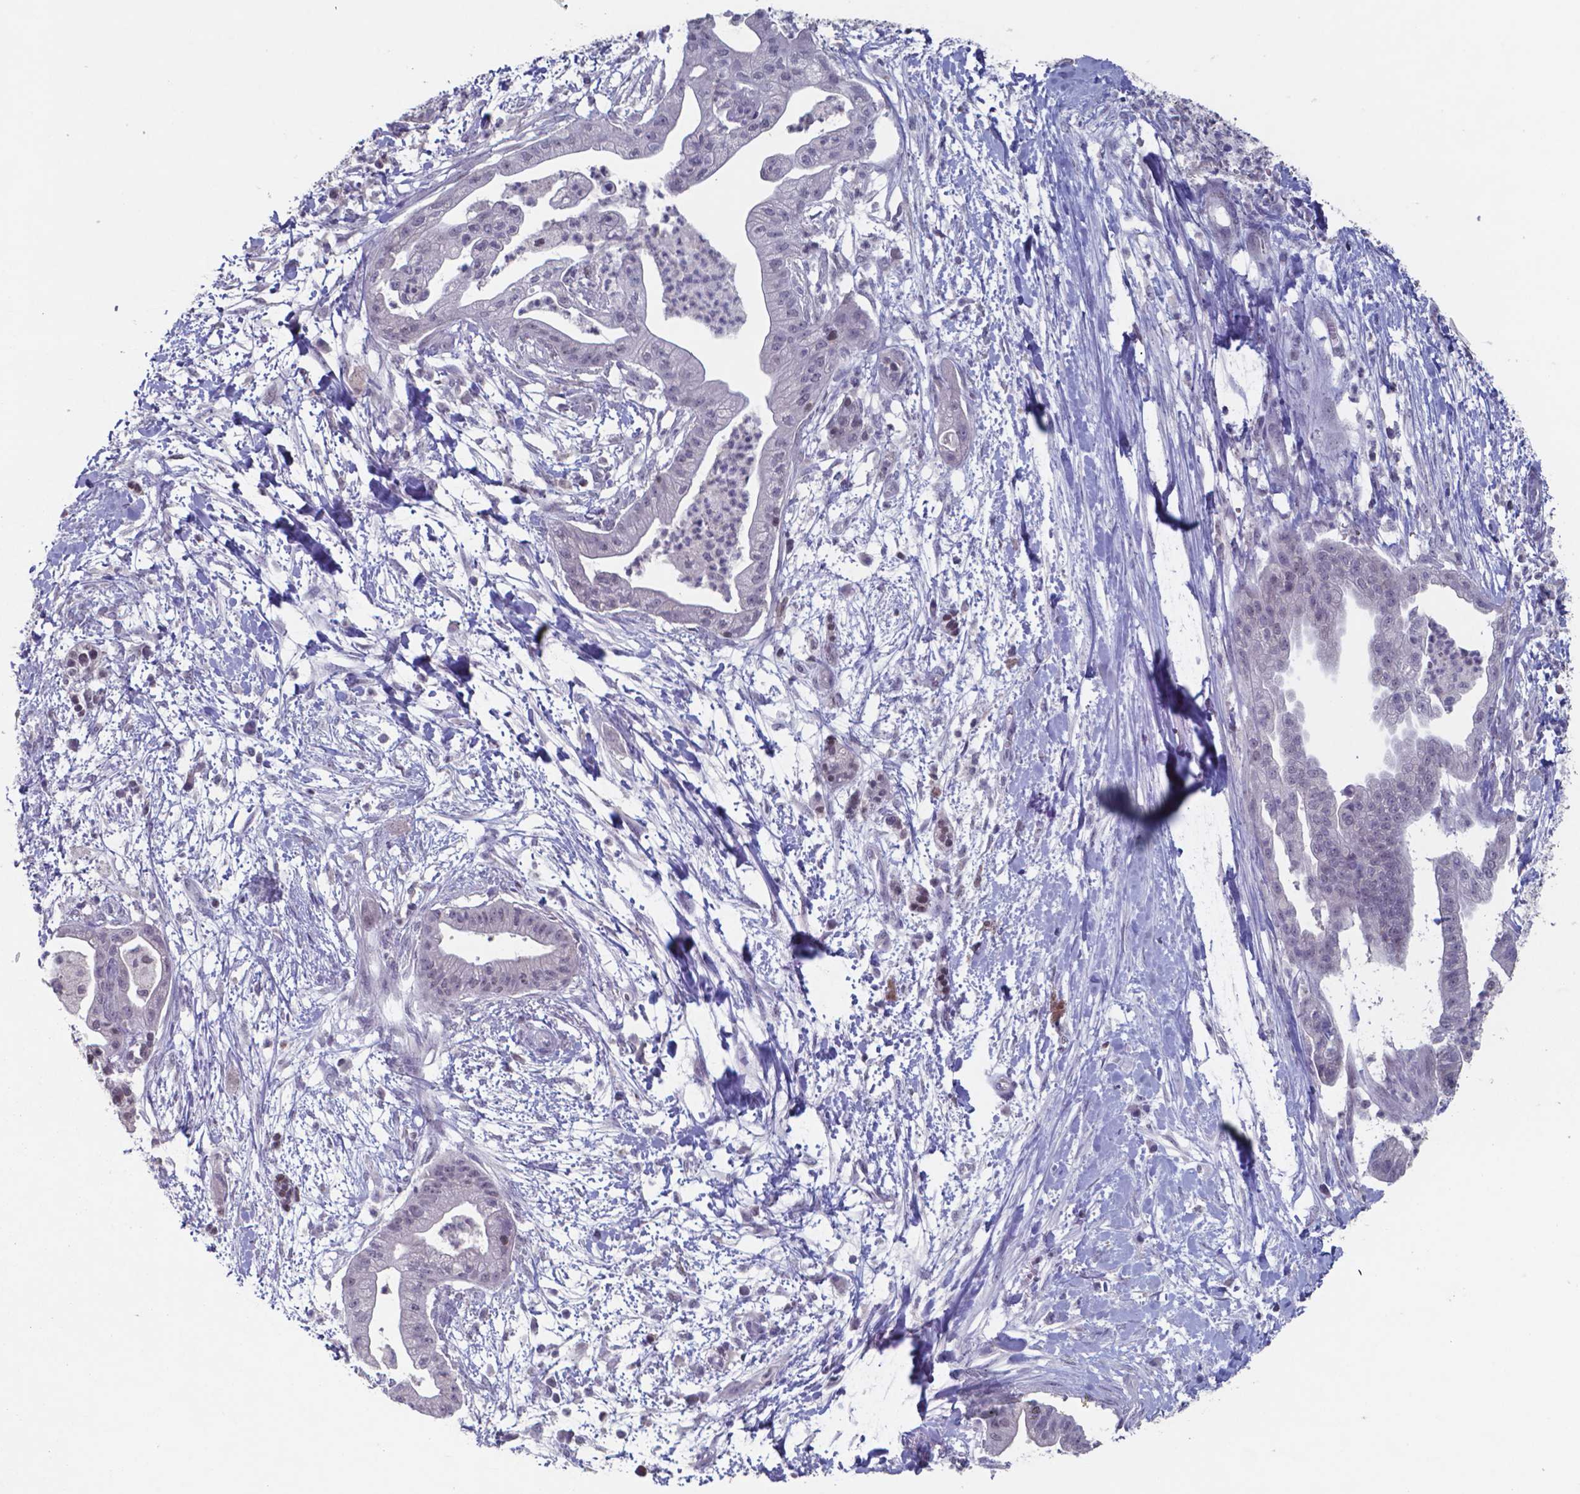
{"staining": {"intensity": "negative", "quantity": "none", "location": "none"}, "tissue": "pancreatic cancer", "cell_type": "Tumor cells", "image_type": "cancer", "snomed": [{"axis": "morphology", "description": "Normal tissue, NOS"}, {"axis": "morphology", "description": "Adenocarcinoma, NOS"}, {"axis": "topography", "description": "Lymph node"}, {"axis": "topography", "description": "Pancreas"}], "caption": "Immunohistochemical staining of human adenocarcinoma (pancreatic) displays no significant staining in tumor cells. (Brightfield microscopy of DAB immunohistochemistry at high magnification).", "gene": "TDP2", "patient": {"sex": "female", "age": 58}}